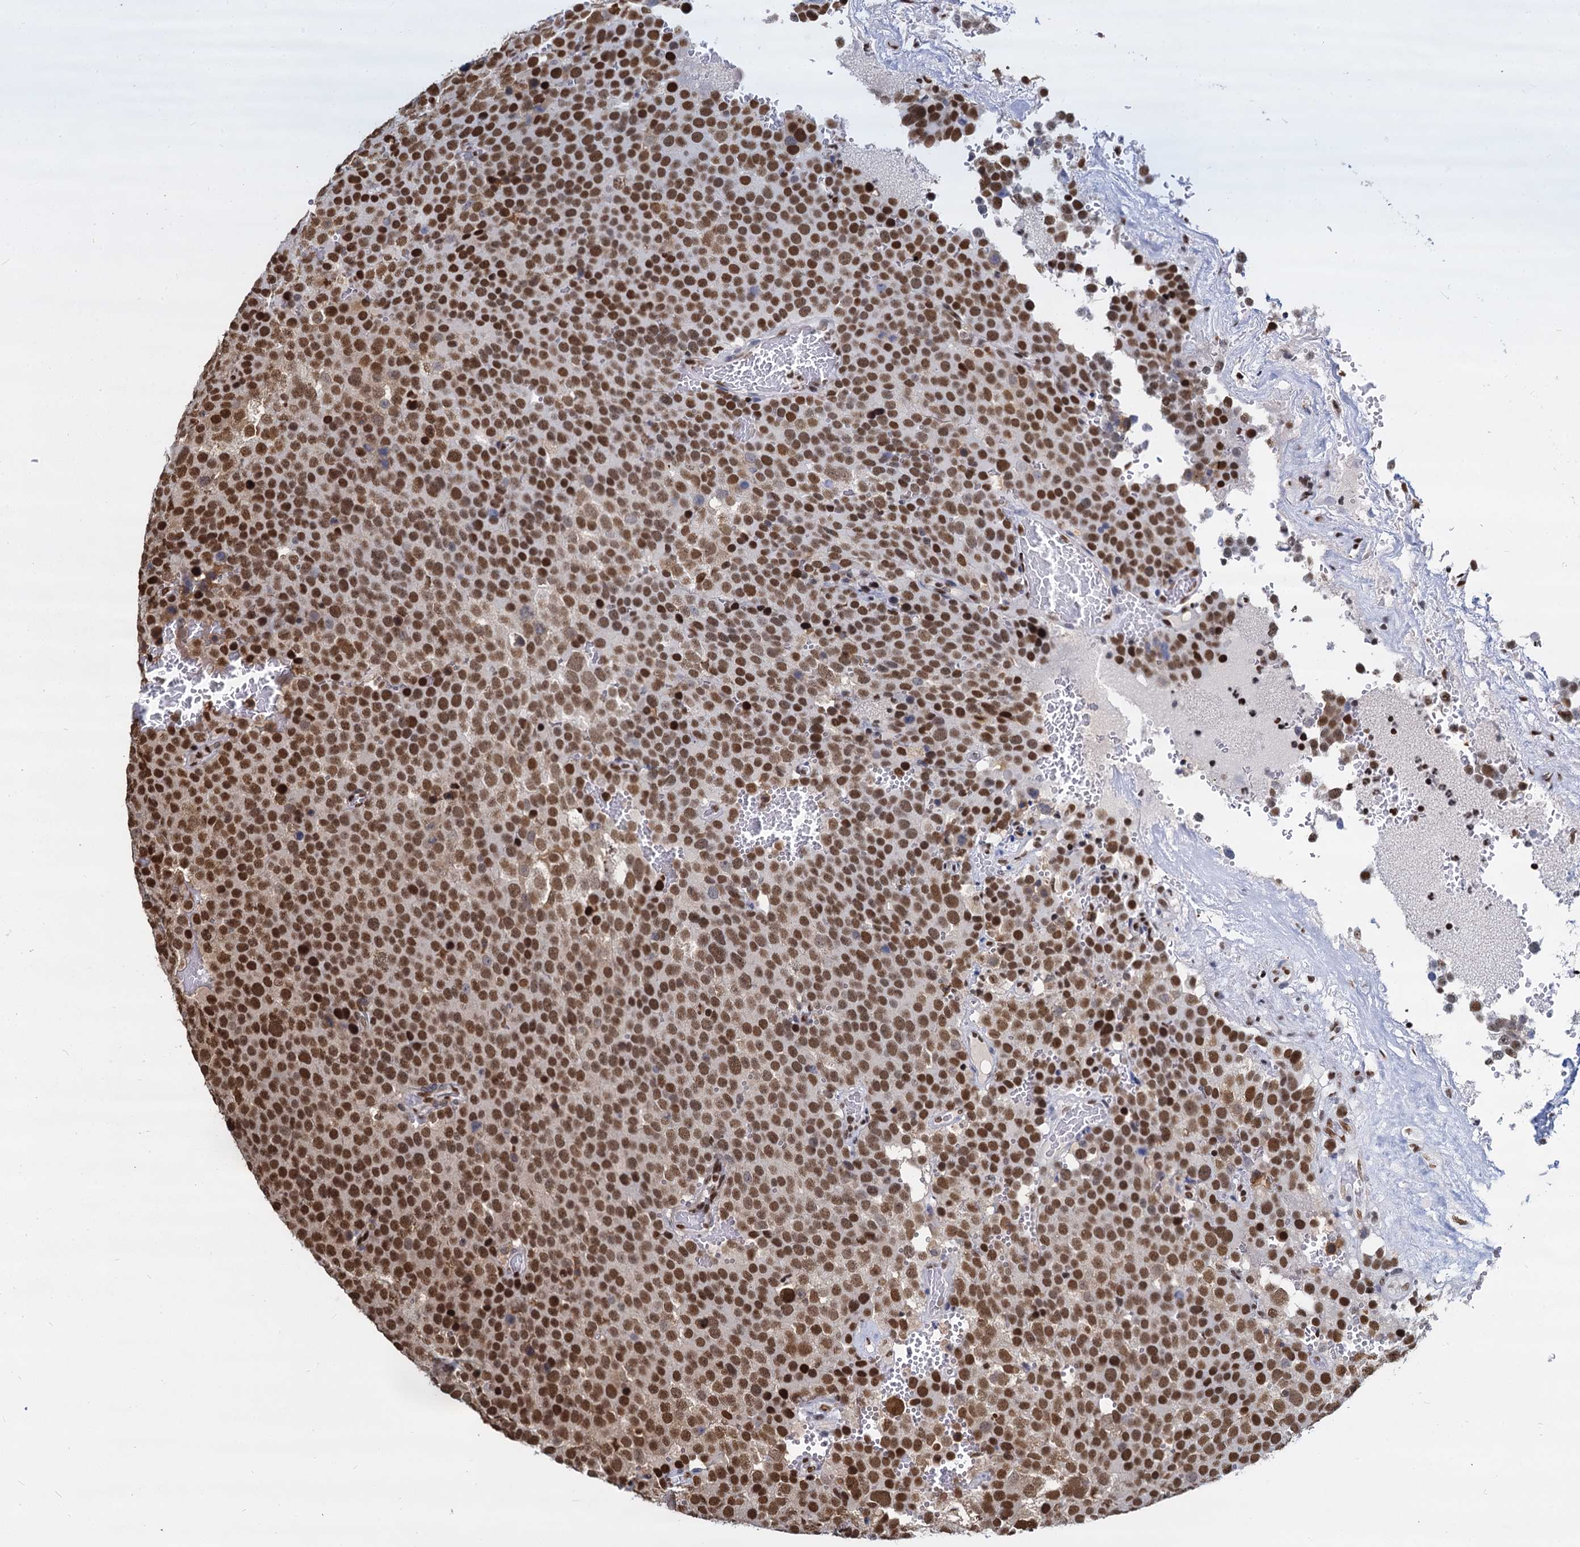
{"staining": {"intensity": "strong", "quantity": ">75%", "location": "nuclear"}, "tissue": "testis cancer", "cell_type": "Tumor cells", "image_type": "cancer", "snomed": [{"axis": "morphology", "description": "Seminoma, NOS"}, {"axis": "topography", "description": "Testis"}], "caption": "Testis cancer stained with a brown dye shows strong nuclear positive positivity in about >75% of tumor cells.", "gene": "DCPS", "patient": {"sex": "male", "age": 71}}